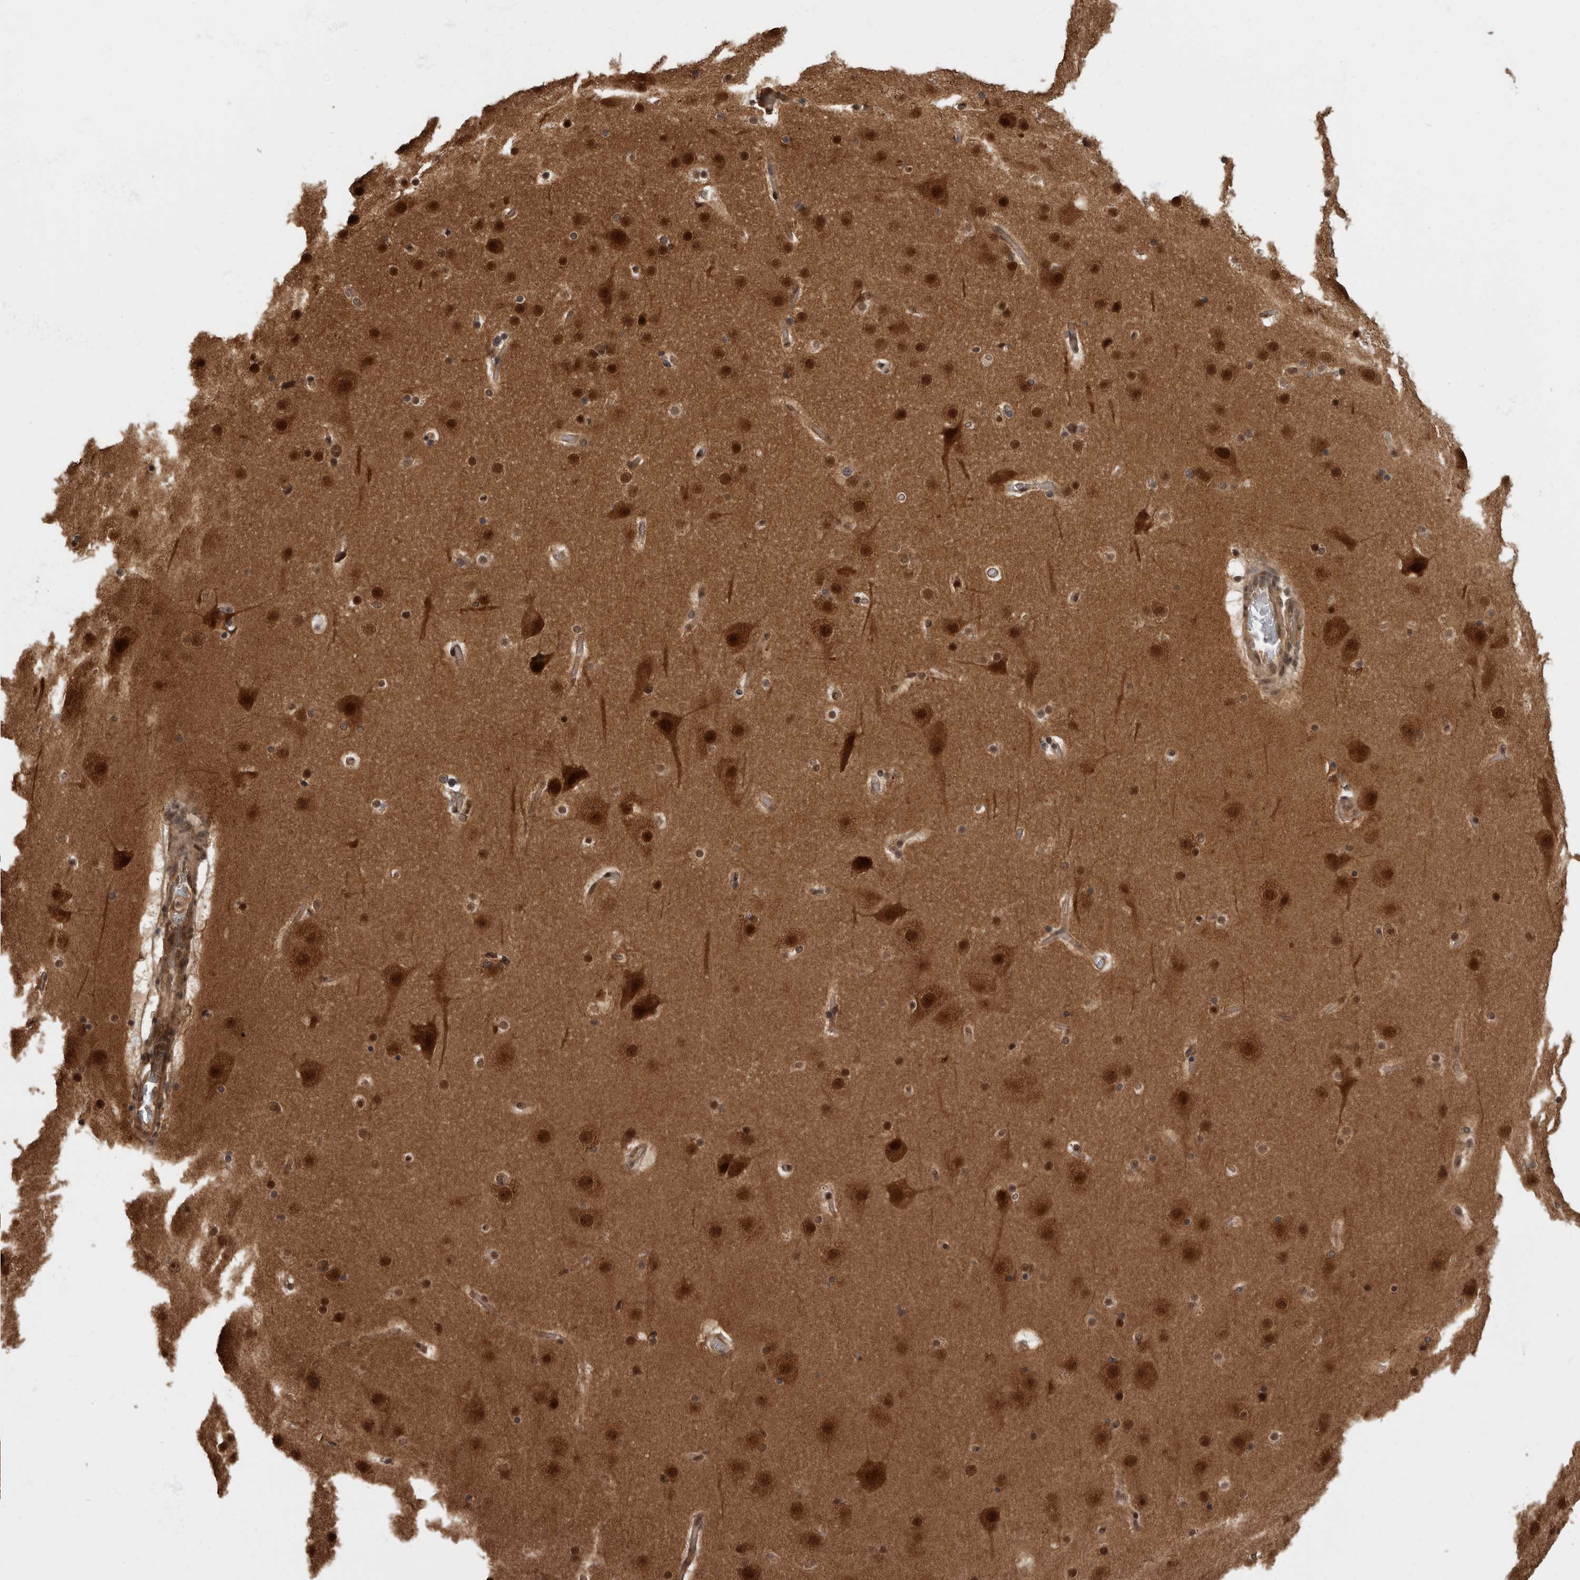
{"staining": {"intensity": "moderate", "quantity": ">75%", "location": "cytoplasmic/membranous,nuclear"}, "tissue": "cerebral cortex", "cell_type": "Endothelial cells", "image_type": "normal", "snomed": [{"axis": "morphology", "description": "Normal tissue, NOS"}, {"axis": "topography", "description": "Cerebral cortex"}], "caption": "Unremarkable cerebral cortex was stained to show a protein in brown. There is medium levels of moderate cytoplasmic/membranous,nuclear expression in approximately >75% of endothelial cells.", "gene": "AKT3", "patient": {"sex": "male", "age": 57}}